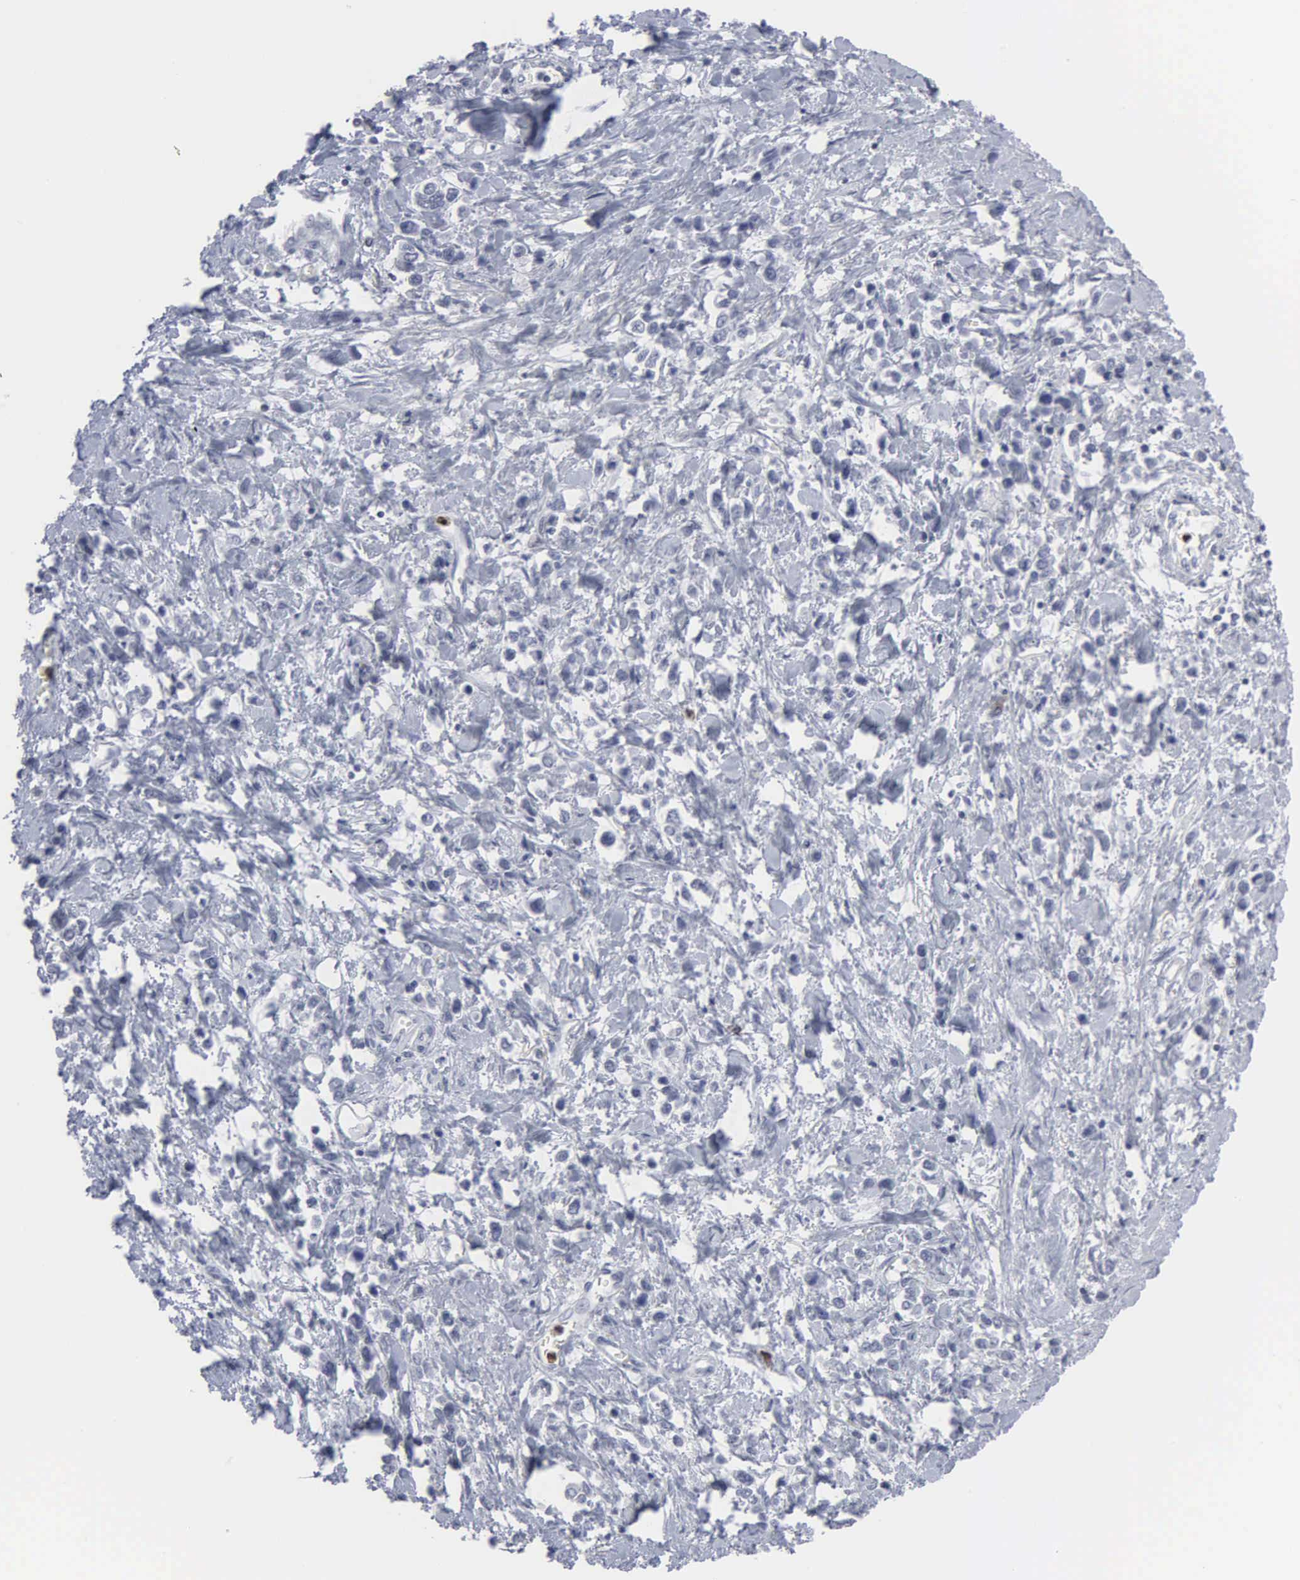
{"staining": {"intensity": "negative", "quantity": "none", "location": "none"}, "tissue": "stomach cancer", "cell_type": "Tumor cells", "image_type": "cancer", "snomed": [{"axis": "morphology", "description": "Adenocarcinoma, NOS"}, {"axis": "topography", "description": "Stomach, upper"}], "caption": "Immunohistochemistry of human adenocarcinoma (stomach) exhibits no staining in tumor cells.", "gene": "SPIN3", "patient": {"sex": "male", "age": 76}}